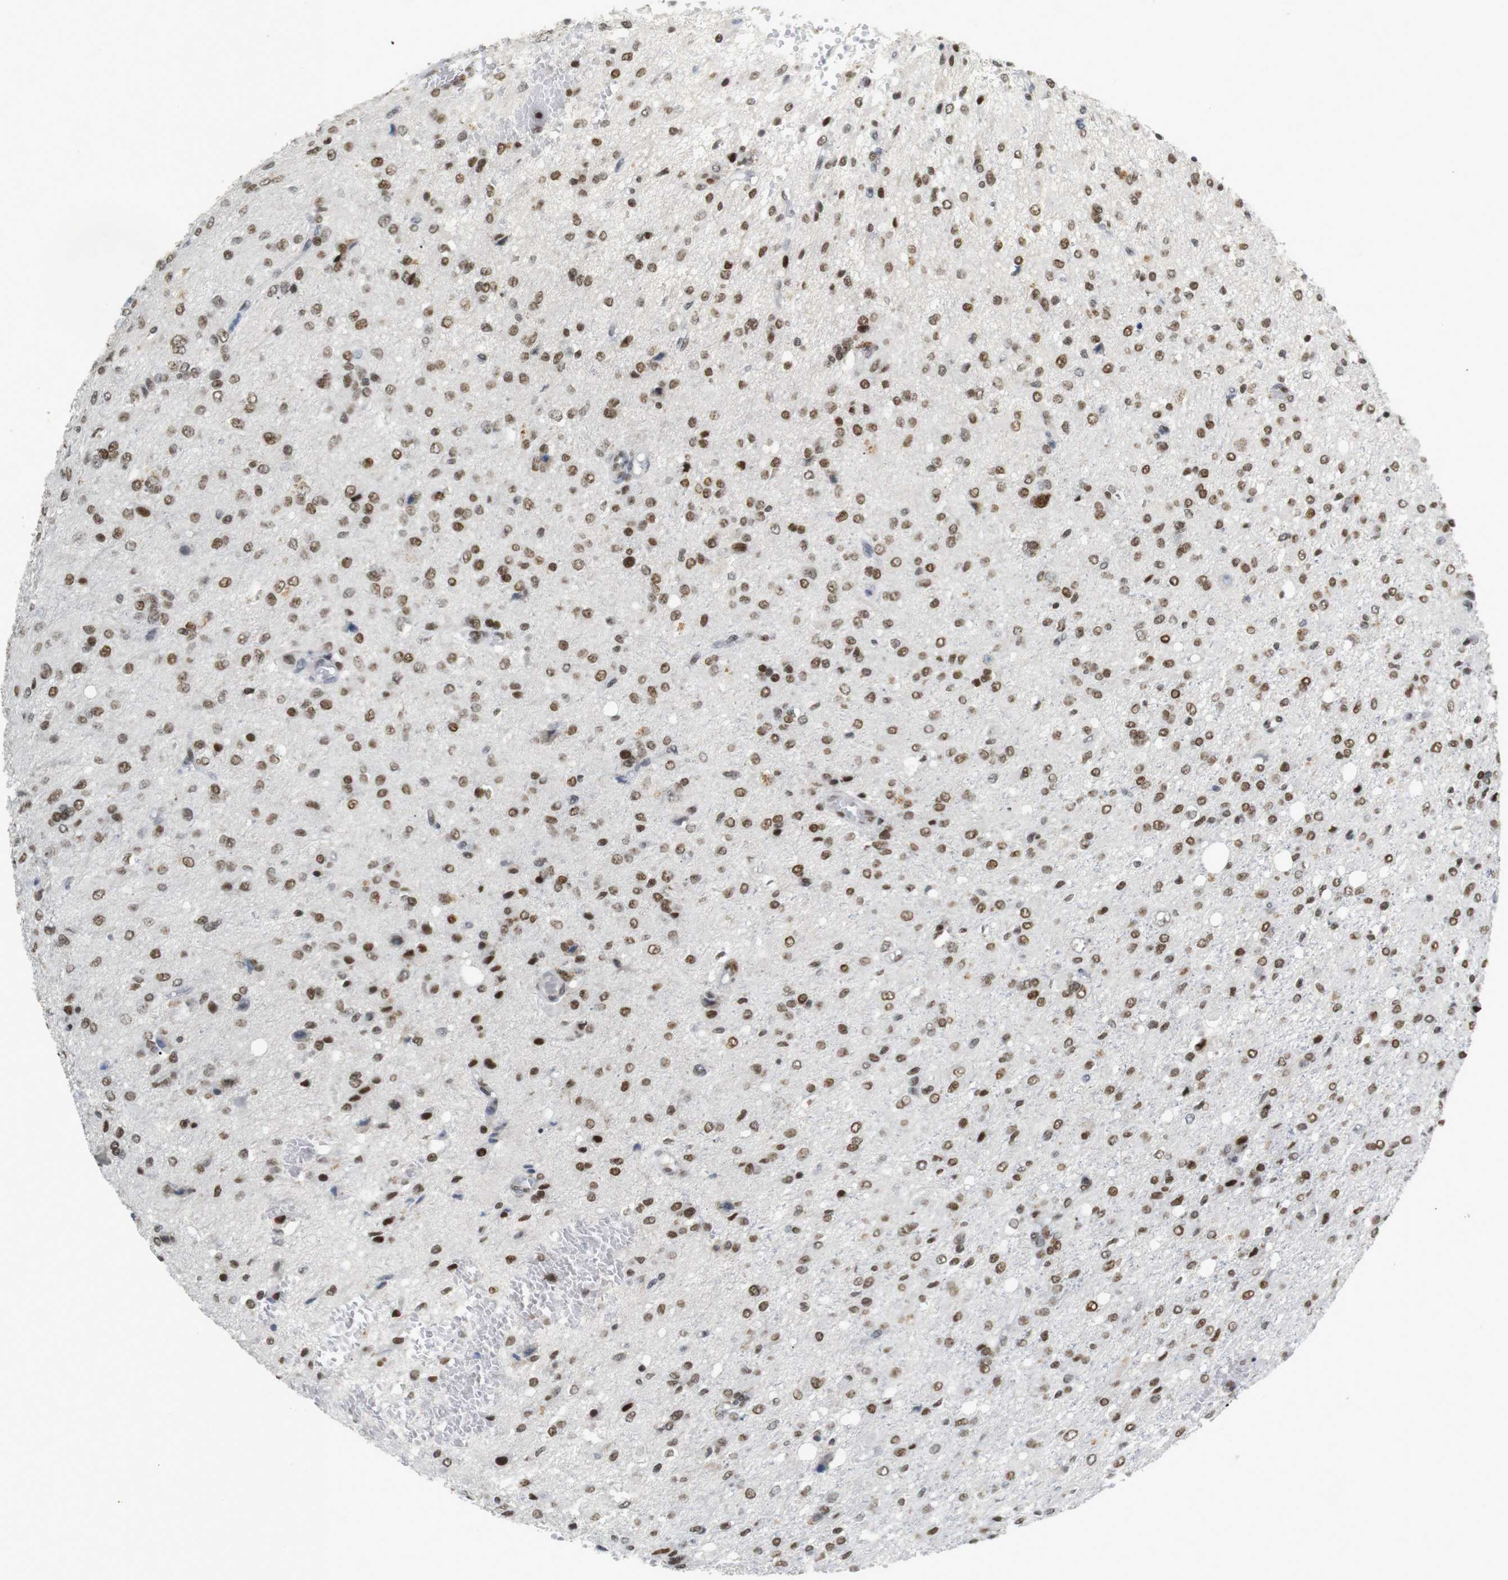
{"staining": {"intensity": "strong", "quantity": ">75%", "location": "nuclear"}, "tissue": "glioma", "cell_type": "Tumor cells", "image_type": "cancer", "snomed": [{"axis": "morphology", "description": "Glioma, malignant, High grade"}, {"axis": "topography", "description": "Brain"}], "caption": "An immunohistochemistry (IHC) photomicrograph of neoplastic tissue is shown. Protein staining in brown labels strong nuclear positivity in malignant high-grade glioma within tumor cells.", "gene": "RIOX2", "patient": {"sex": "female", "age": 59}}